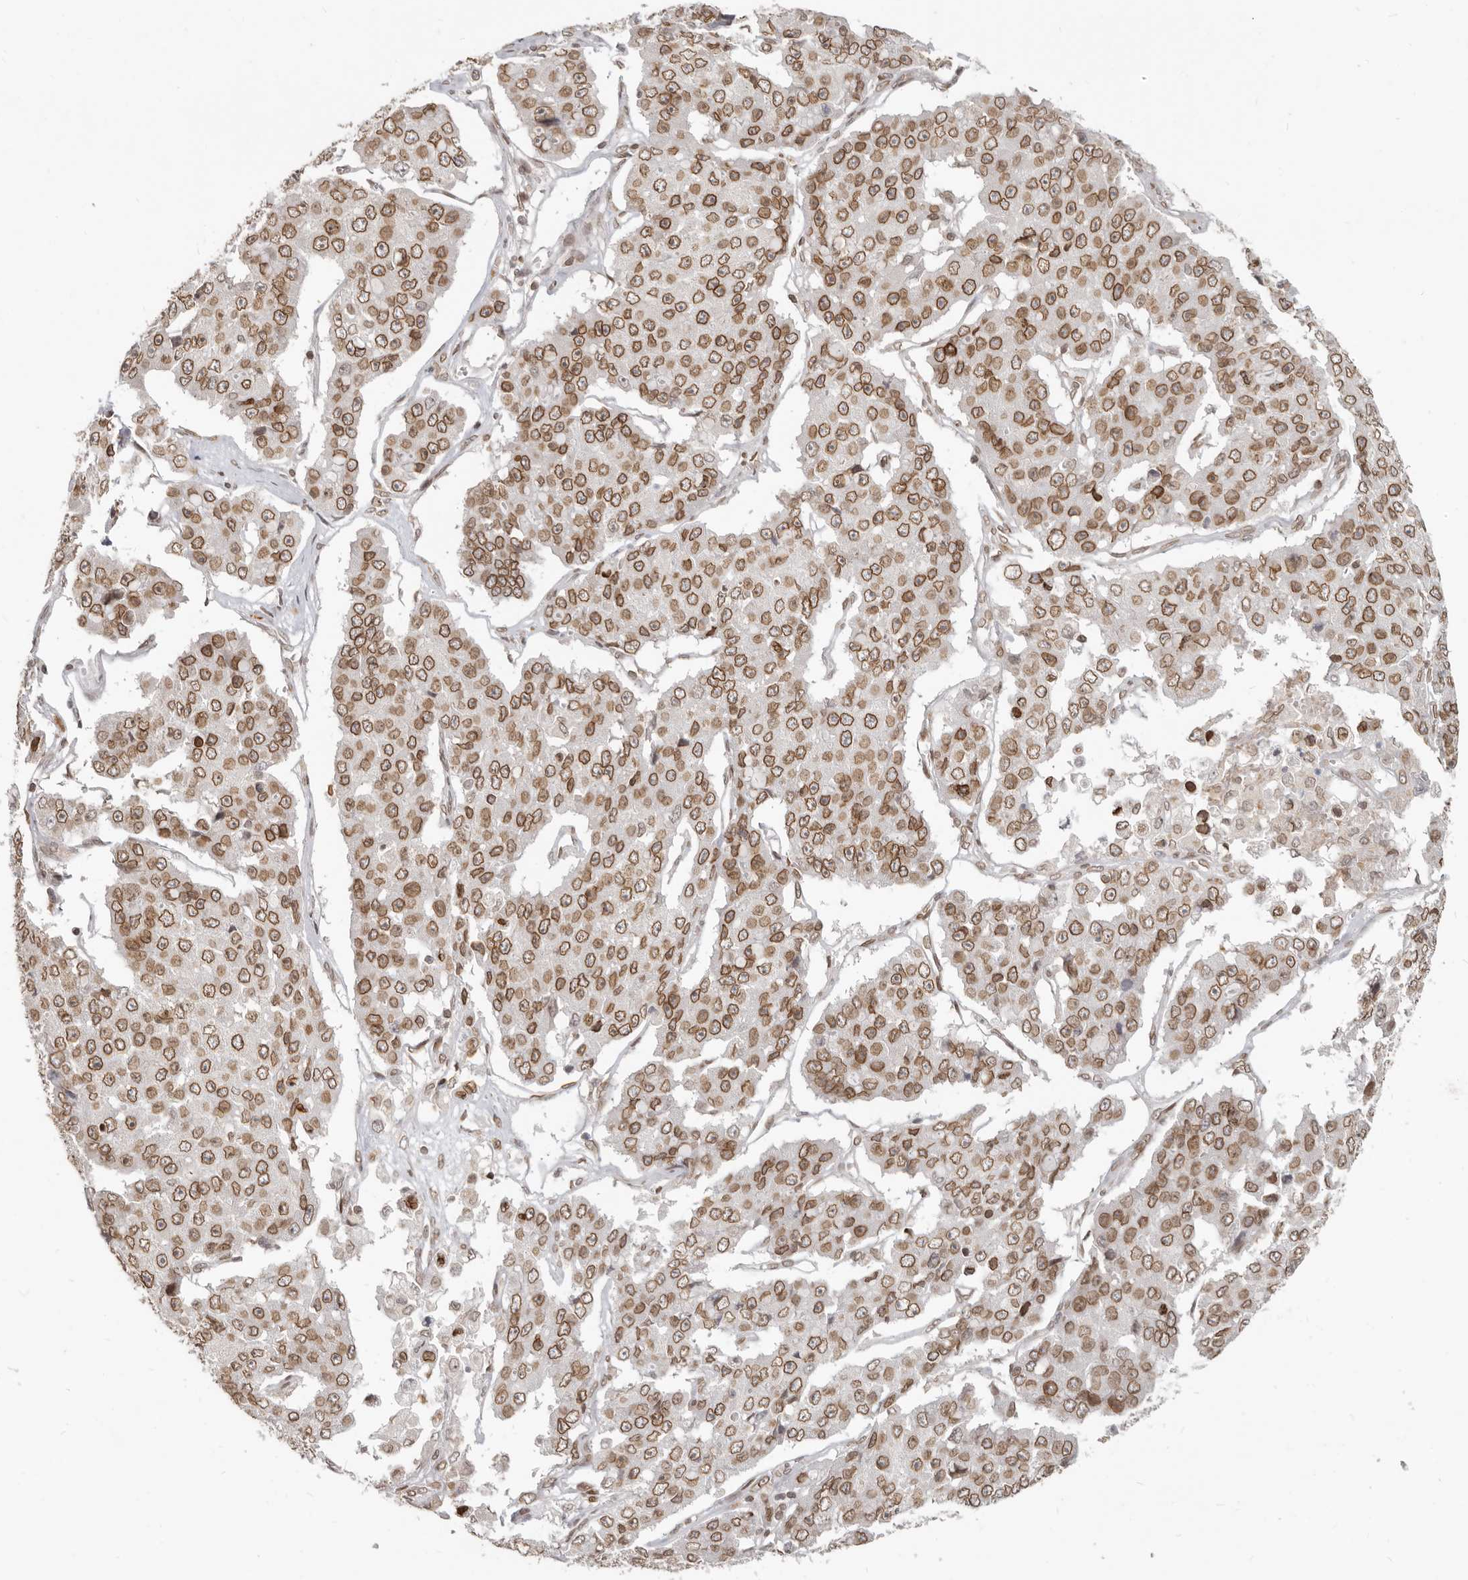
{"staining": {"intensity": "moderate", "quantity": ">75%", "location": "cytoplasmic/membranous,nuclear"}, "tissue": "pancreatic cancer", "cell_type": "Tumor cells", "image_type": "cancer", "snomed": [{"axis": "morphology", "description": "Adenocarcinoma, NOS"}, {"axis": "topography", "description": "Pancreas"}], "caption": "Adenocarcinoma (pancreatic) stained for a protein (brown) shows moderate cytoplasmic/membranous and nuclear positive positivity in about >75% of tumor cells.", "gene": "NUP153", "patient": {"sex": "male", "age": 50}}